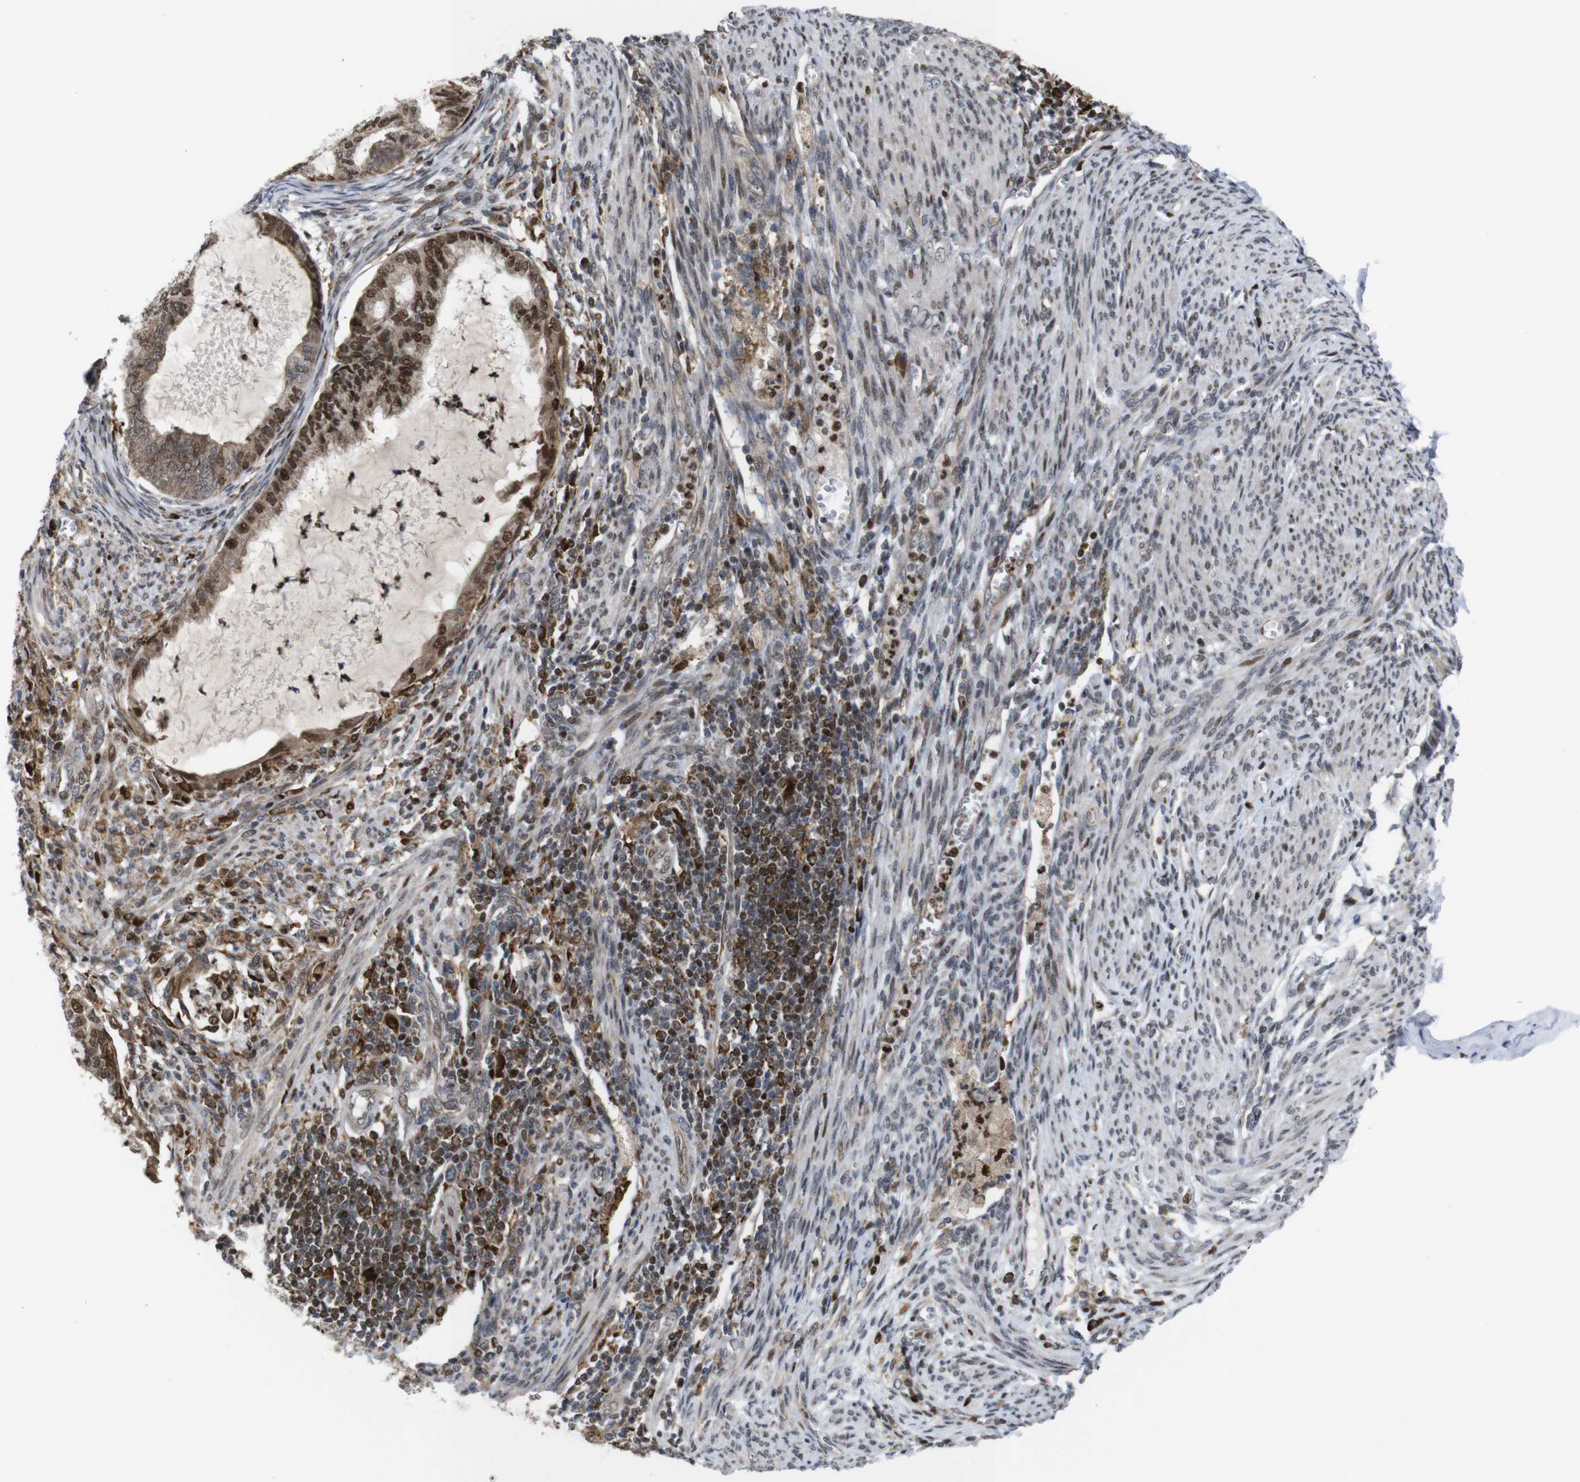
{"staining": {"intensity": "moderate", "quantity": ">75%", "location": "cytoplasmic/membranous,nuclear"}, "tissue": "cervical cancer", "cell_type": "Tumor cells", "image_type": "cancer", "snomed": [{"axis": "morphology", "description": "Normal tissue, NOS"}, {"axis": "morphology", "description": "Adenocarcinoma, NOS"}, {"axis": "topography", "description": "Cervix"}, {"axis": "topography", "description": "Endometrium"}], "caption": "This image demonstrates immunohistochemistry (IHC) staining of cervical cancer (adenocarcinoma), with medium moderate cytoplasmic/membranous and nuclear positivity in approximately >75% of tumor cells.", "gene": "PTPN1", "patient": {"sex": "female", "age": 86}}